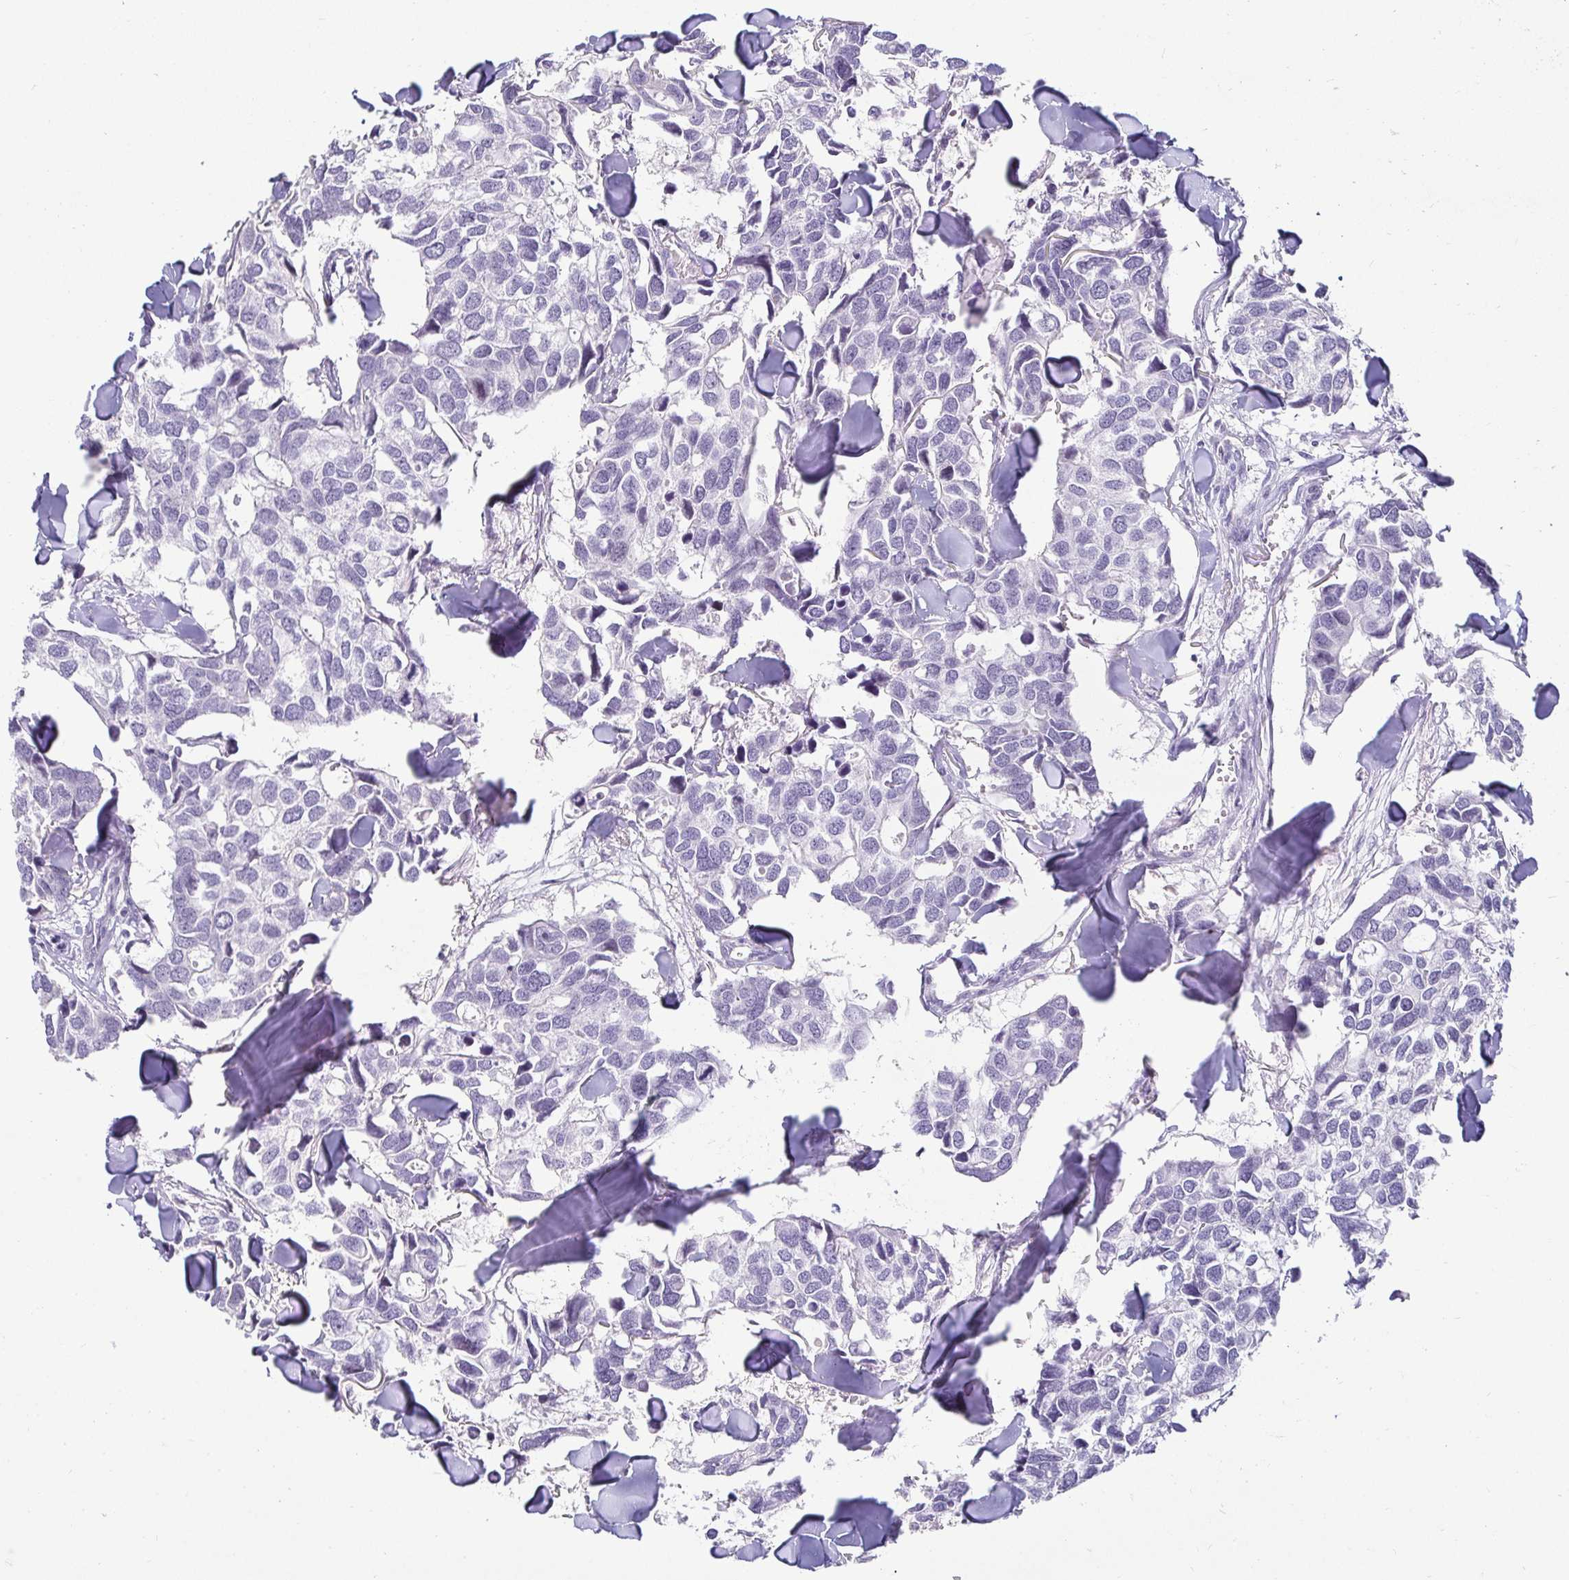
{"staining": {"intensity": "negative", "quantity": "none", "location": "none"}, "tissue": "breast cancer", "cell_type": "Tumor cells", "image_type": "cancer", "snomed": [{"axis": "morphology", "description": "Duct carcinoma"}, {"axis": "topography", "description": "Breast"}], "caption": "This is an immunohistochemistry photomicrograph of human breast invasive ductal carcinoma. There is no staining in tumor cells.", "gene": "CR2", "patient": {"sex": "female", "age": 83}}